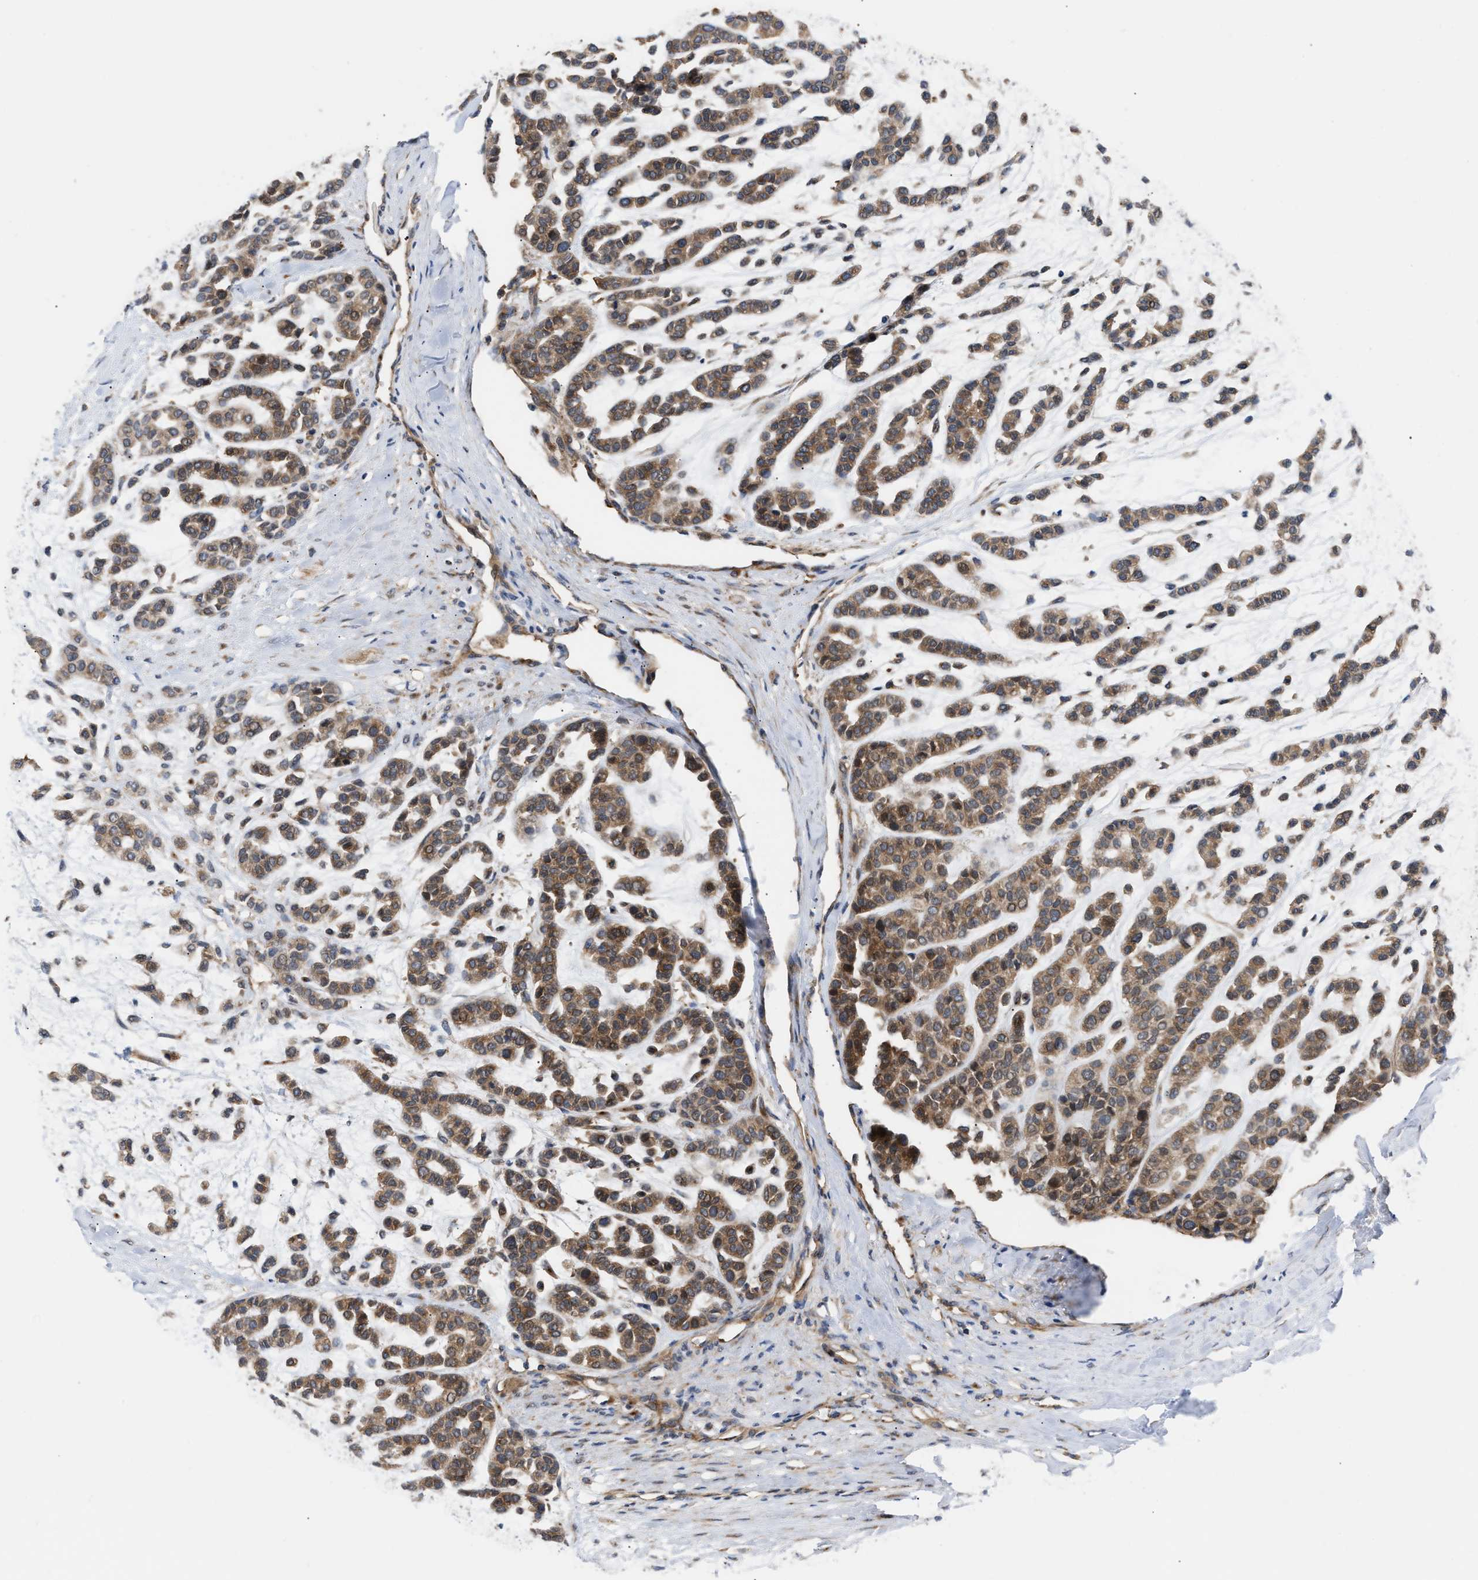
{"staining": {"intensity": "moderate", "quantity": ">75%", "location": "cytoplasmic/membranous"}, "tissue": "head and neck cancer", "cell_type": "Tumor cells", "image_type": "cancer", "snomed": [{"axis": "morphology", "description": "Adenocarcinoma, NOS"}, {"axis": "morphology", "description": "Adenoma, NOS"}, {"axis": "topography", "description": "Head-Neck"}], "caption": "A histopathology image of human head and neck cancer stained for a protein reveals moderate cytoplasmic/membranous brown staining in tumor cells. (IHC, brightfield microscopy, high magnification).", "gene": "LAPTM4B", "patient": {"sex": "female", "age": 55}}